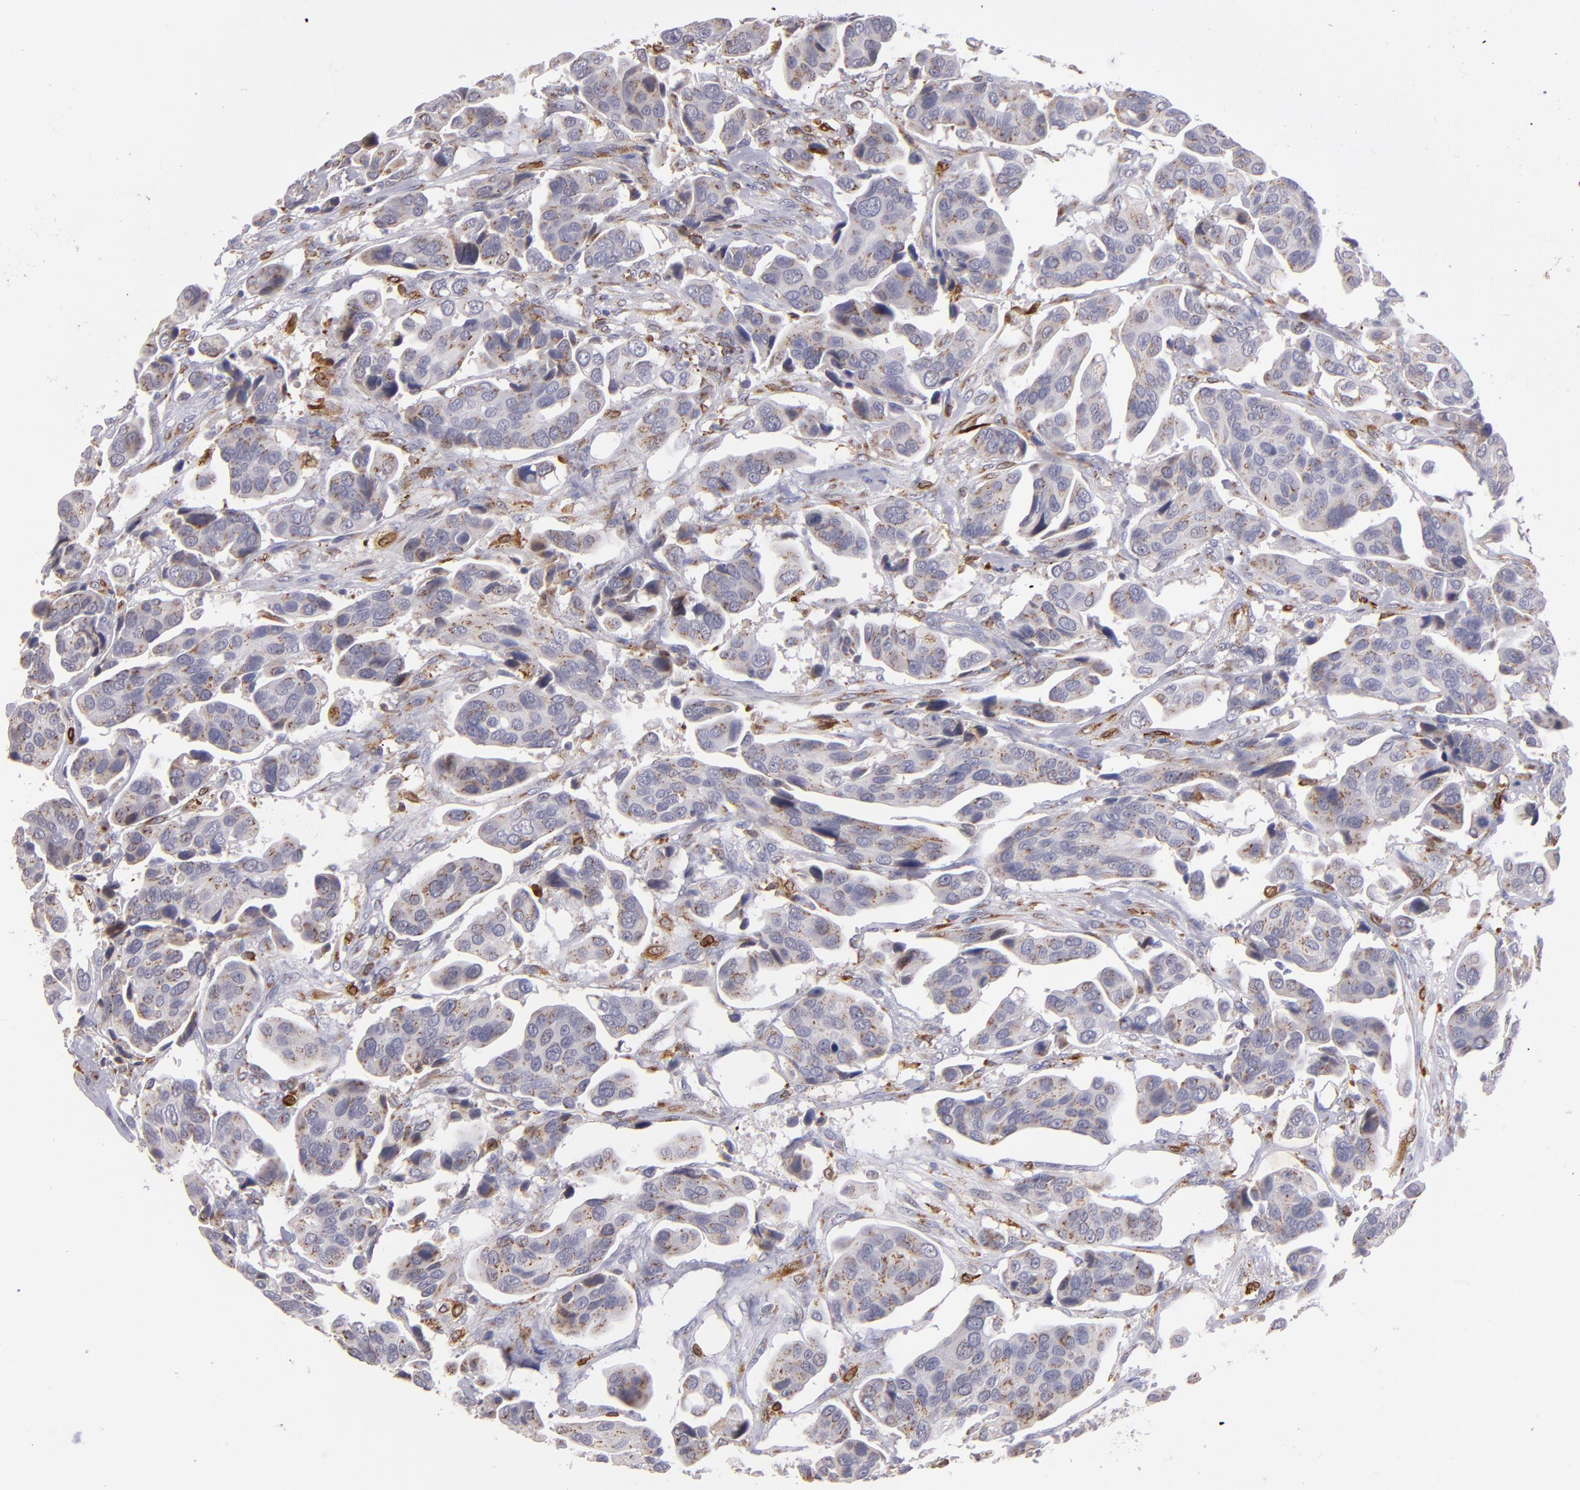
{"staining": {"intensity": "weak", "quantity": "25%-75%", "location": "cytoplasmic/membranous"}, "tissue": "urothelial cancer", "cell_type": "Tumor cells", "image_type": "cancer", "snomed": [{"axis": "morphology", "description": "Adenocarcinoma, NOS"}, {"axis": "topography", "description": "Urinary bladder"}], "caption": "IHC micrograph of human urothelial cancer stained for a protein (brown), which exhibits low levels of weak cytoplasmic/membranous staining in approximately 25%-75% of tumor cells.", "gene": "PTGS1", "patient": {"sex": "male", "age": 61}}